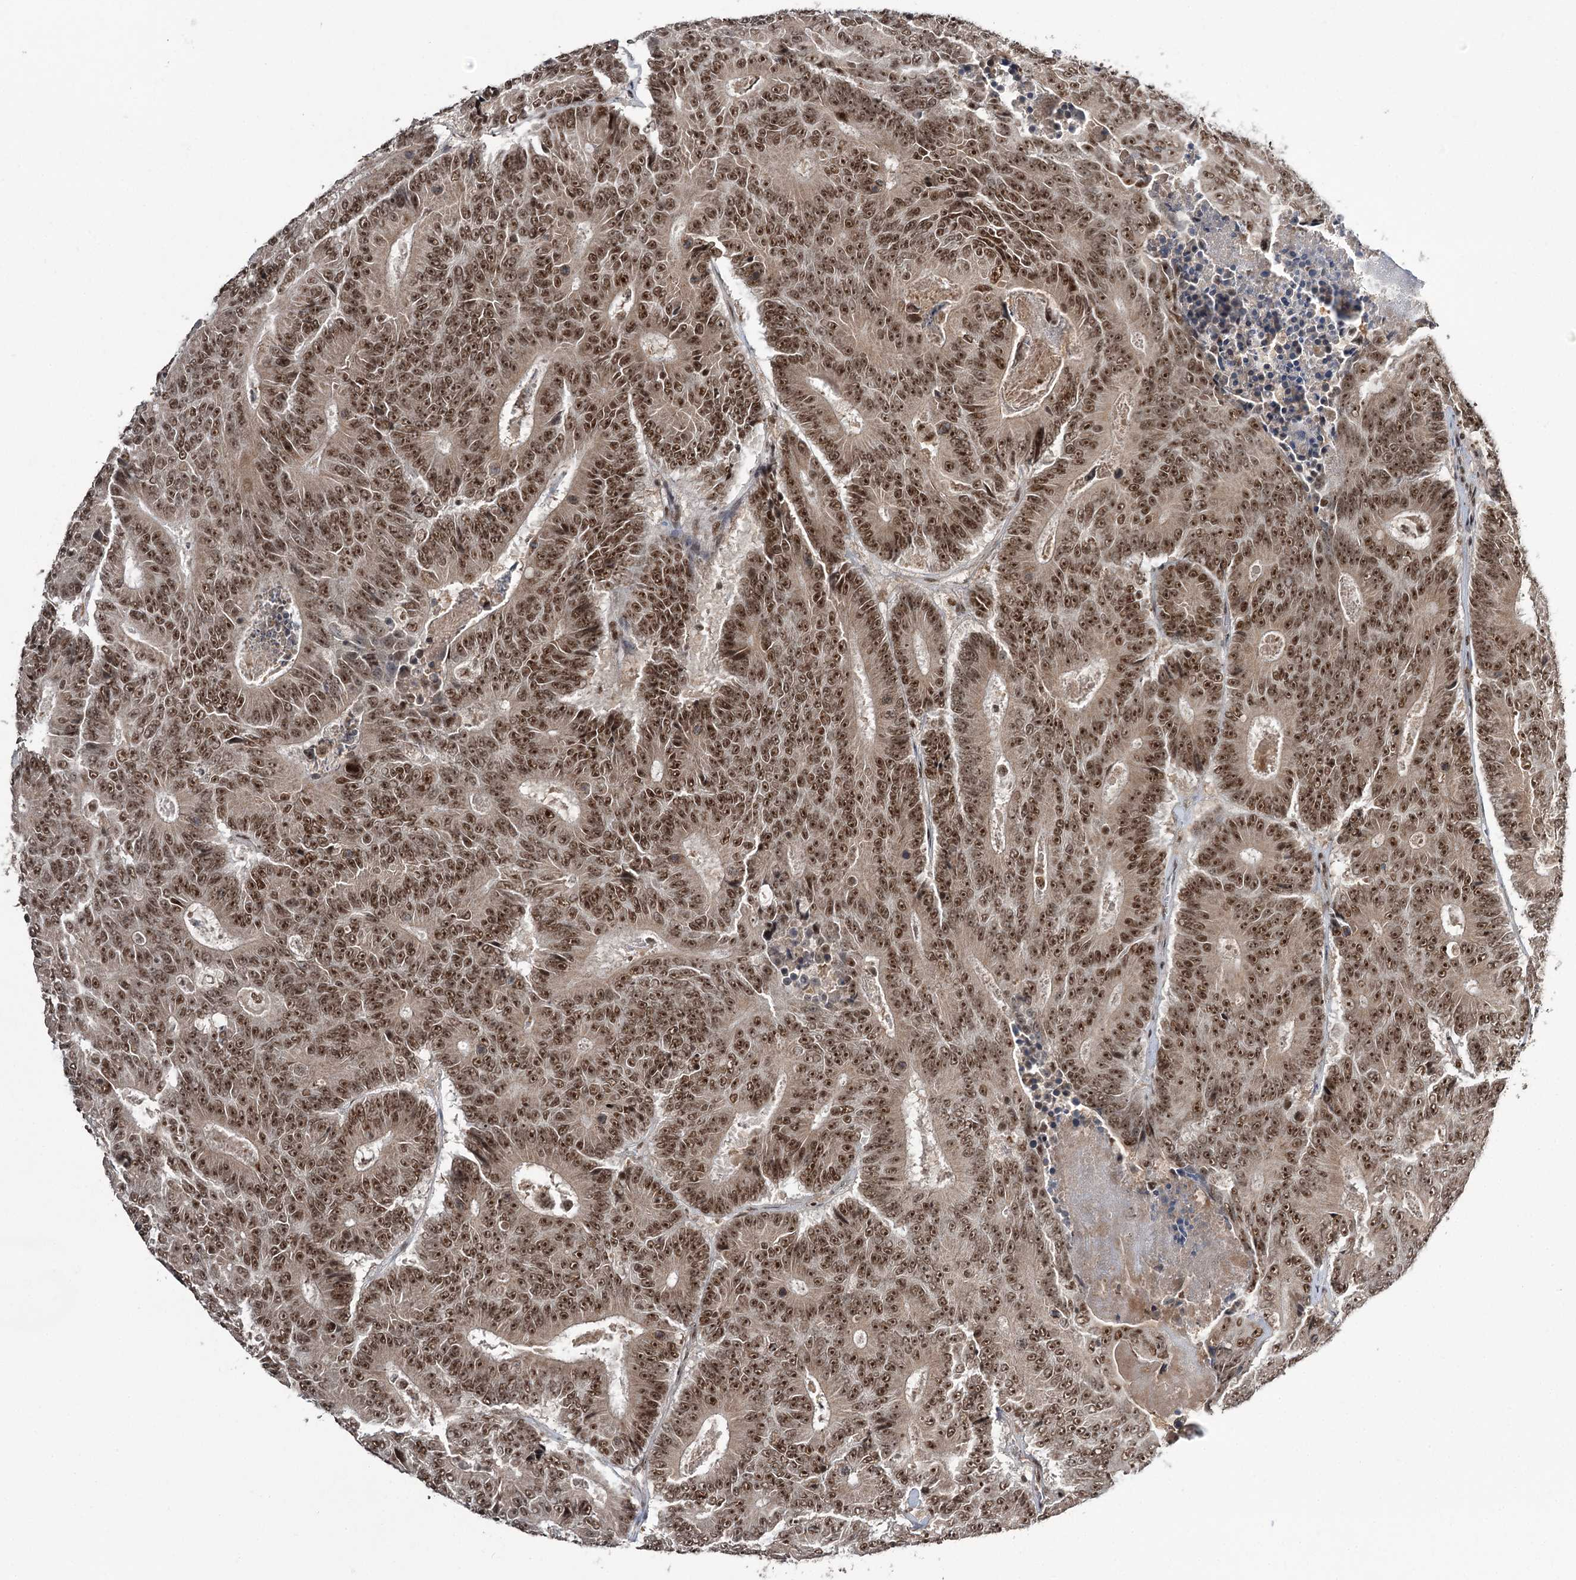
{"staining": {"intensity": "strong", "quantity": ">75%", "location": "nuclear"}, "tissue": "colorectal cancer", "cell_type": "Tumor cells", "image_type": "cancer", "snomed": [{"axis": "morphology", "description": "Adenocarcinoma, NOS"}, {"axis": "topography", "description": "Colon"}], "caption": "Adenocarcinoma (colorectal) stained with IHC exhibits strong nuclear positivity in approximately >75% of tumor cells.", "gene": "ERCC3", "patient": {"sex": "male", "age": 83}}